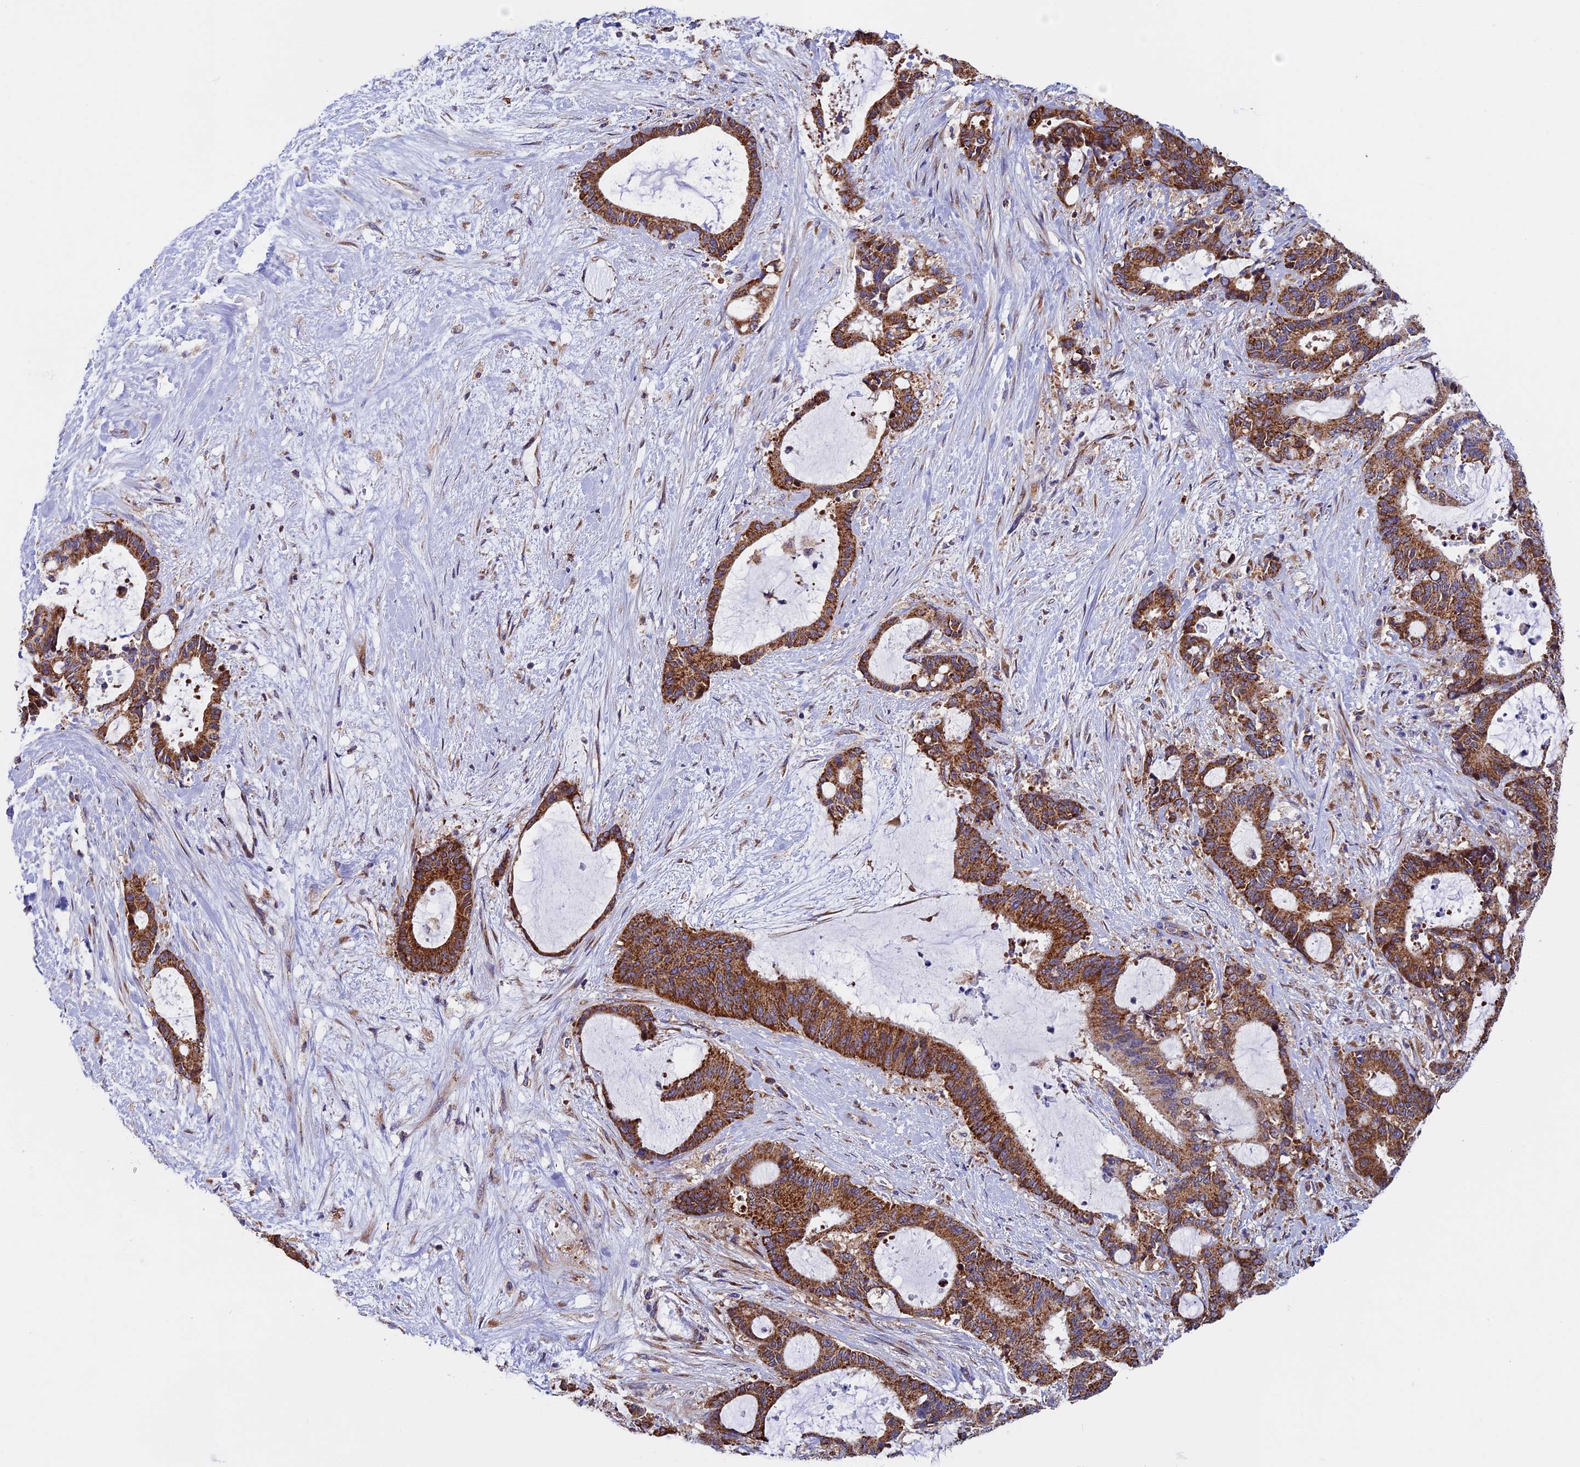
{"staining": {"intensity": "strong", "quantity": ">75%", "location": "cytoplasmic/membranous"}, "tissue": "liver cancer", "cell_type": "Tumor cells", "image_type": "cancer", "snomed": [{"axis": "morphology", "description": "Normal tissue, NOS"}, {"axis": "morphology", "description": "Cholangiocarcinoma"}, {"axis": "topography", "description": "Liver"}, {"axis": "topography", "description": "Peripheral nerve tissue"}], "caption": "Liver cancer (cholangiocarcinoma) tissue displays strong cytoplasmic/membranous positivity in approximately >75% of tumor cells, visualized by immunohistochemistry.", "gene": "SLC9A5", "patient": {"sex": "female", "age": 73}}